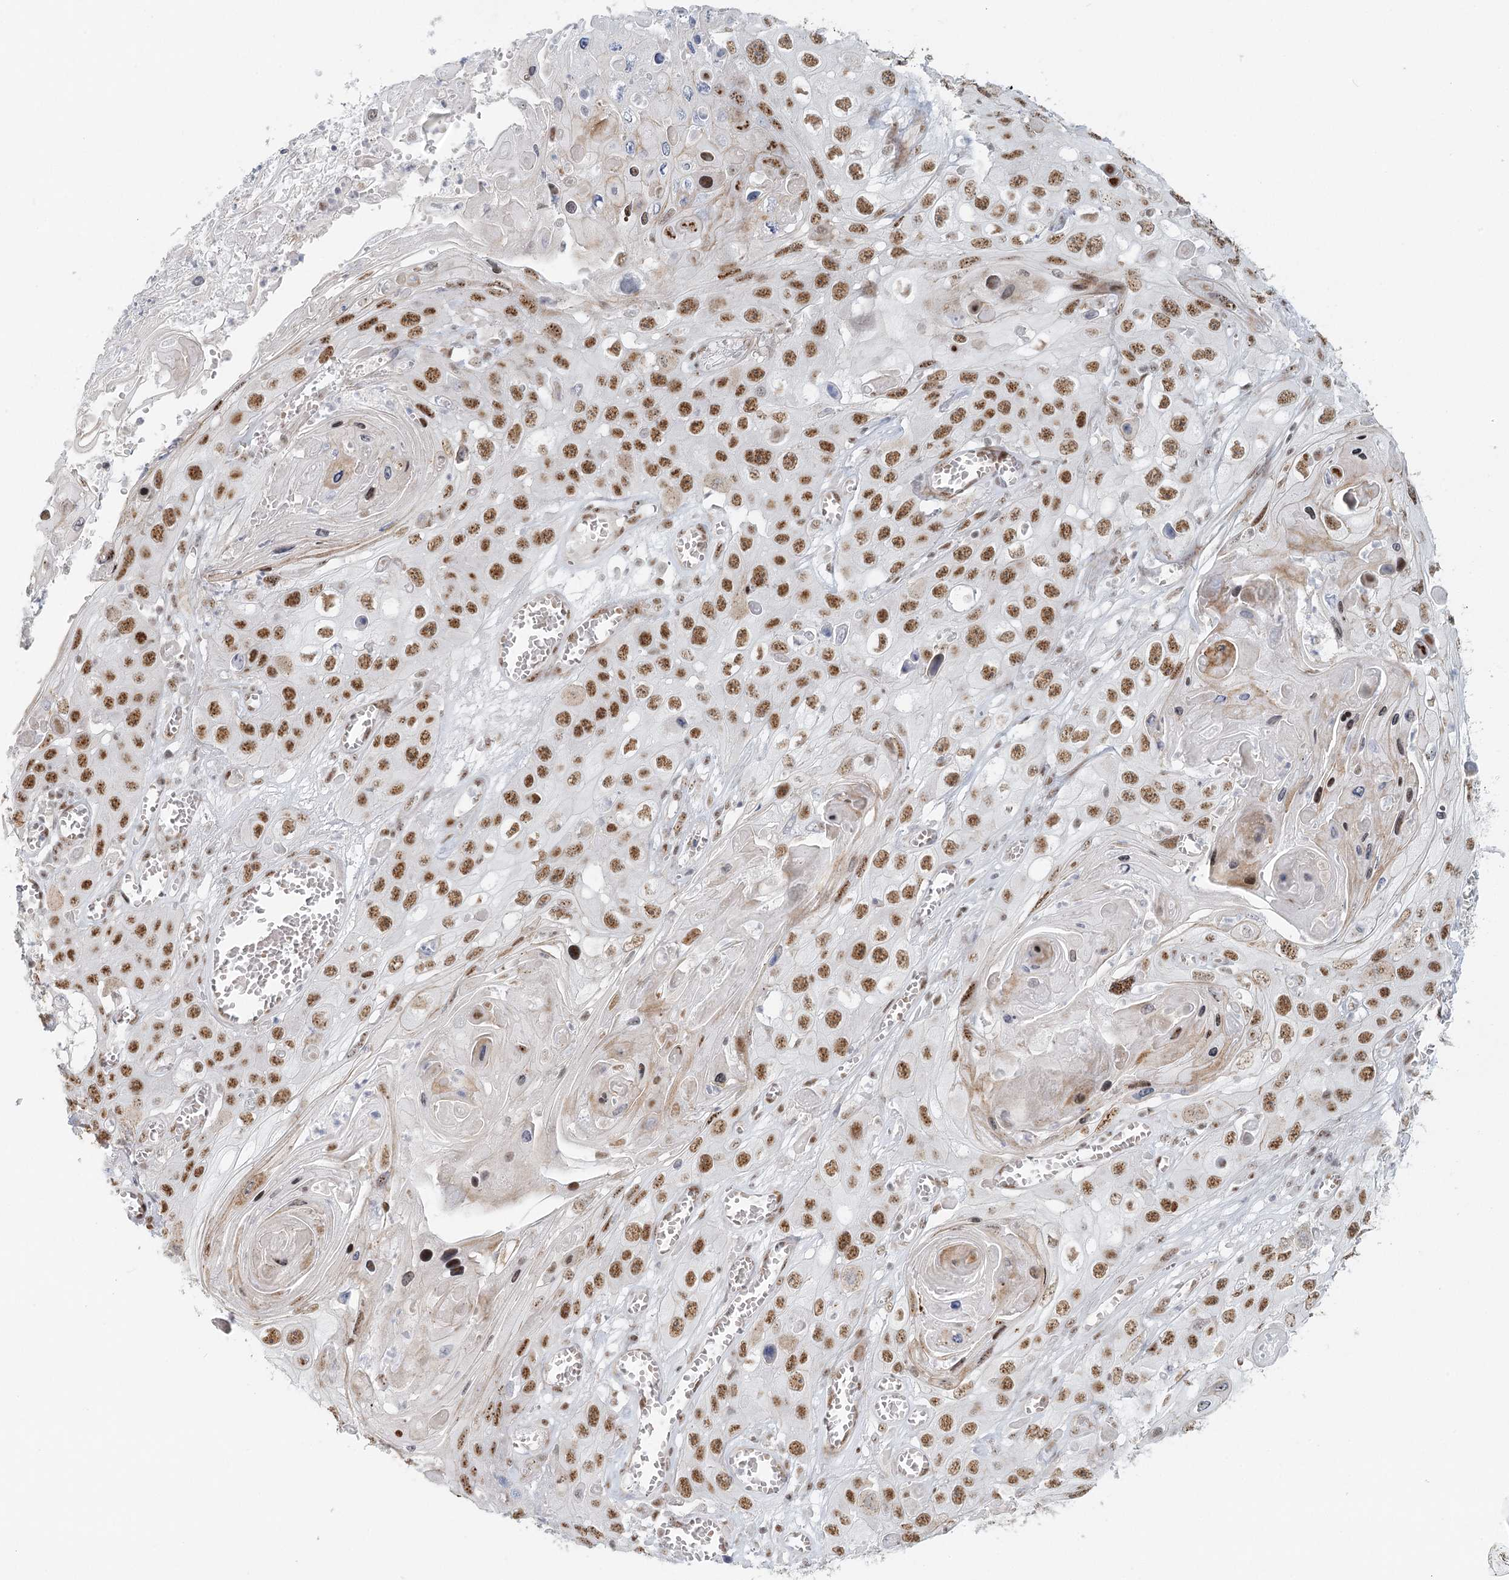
{"staining": {"intensity": "strong", "quantity": "25%-75%", "location": "nuclear"}, "tissue": "skin cancer", "cell_type": "Tumor cells", "image_type": "cancer", "snomed": [{"axis": "morphology", "description": "Squamous cell carcinoma, NOS"}, {"axis": "topography", "description": "Skin"}], "caption": "Immunohistochemical staining of squamous cell carcinoma (skin) displays high levels of strong nuclear protein positivity in about 25%-75% of tumor cells.", "gene": "U2SURP", "patient": {"sex": "male", "age": 55}}